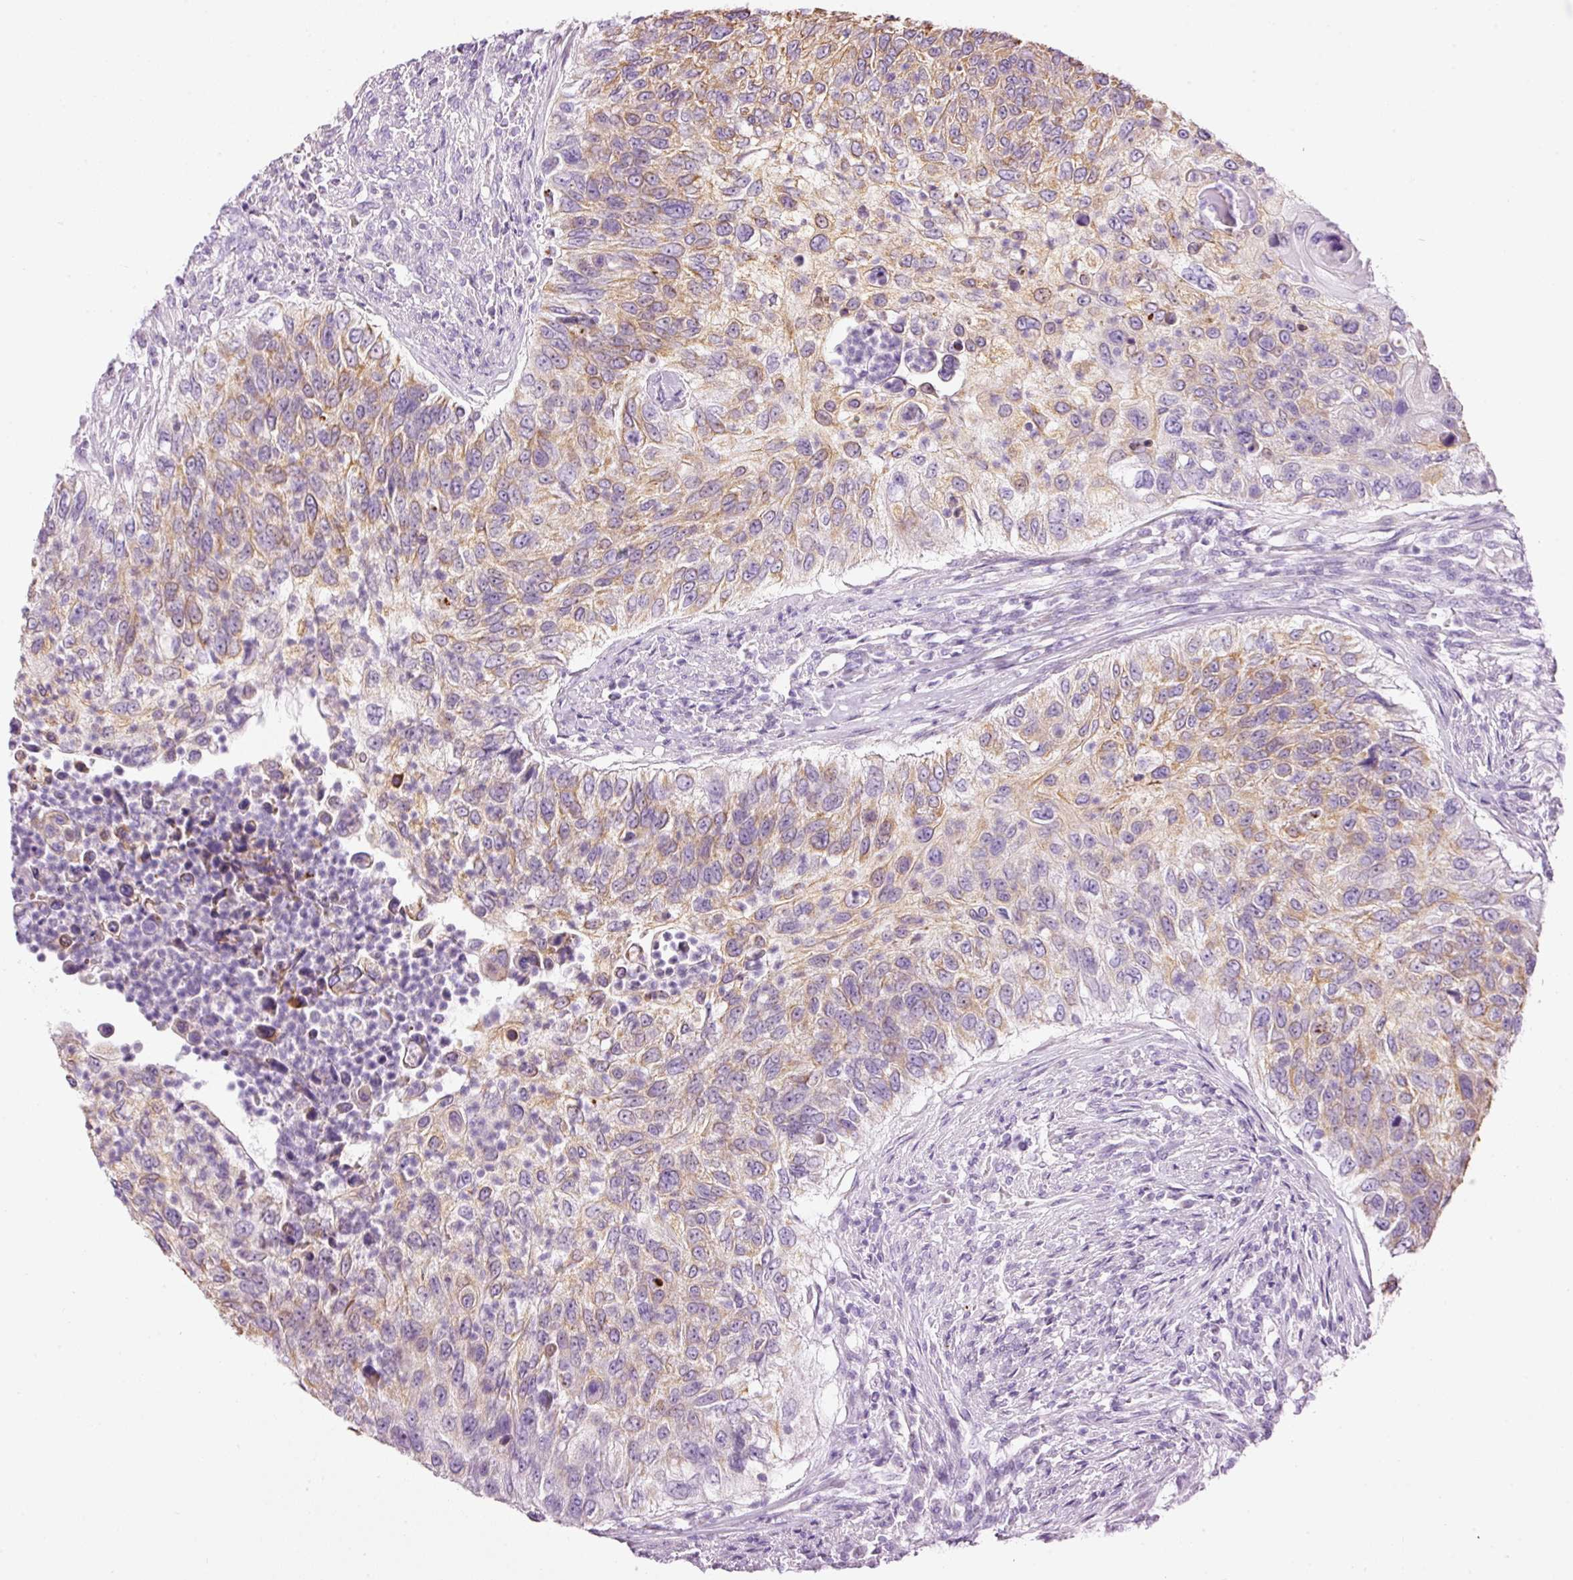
{"staining": {"intensity": "moderate", "quantity": "25%-75%", "location": "cytoplasmic/membranous"}, "tissue": "urothelial cancer", "cell_type": "Tumor cells", "image_type": "cancer", "snomed": [{"axis": "morphology", "description": "Urothelial carcinoma, High grade"}, {"axis": "topography", "description": "Urinary bladder"}], "caption": "IHC (DAB (3,3'-diaminobenzidine)) staining of human high-grade urothelial carcinoma shows moderate cytoplasmic/membranous protein expression in about 25%-75% of tumor cells. (brown staining indicates protein expression, while blue staining denotes nuclei).", "gene": "CARD16", "patient": {"sex": "female", "age": 60}}